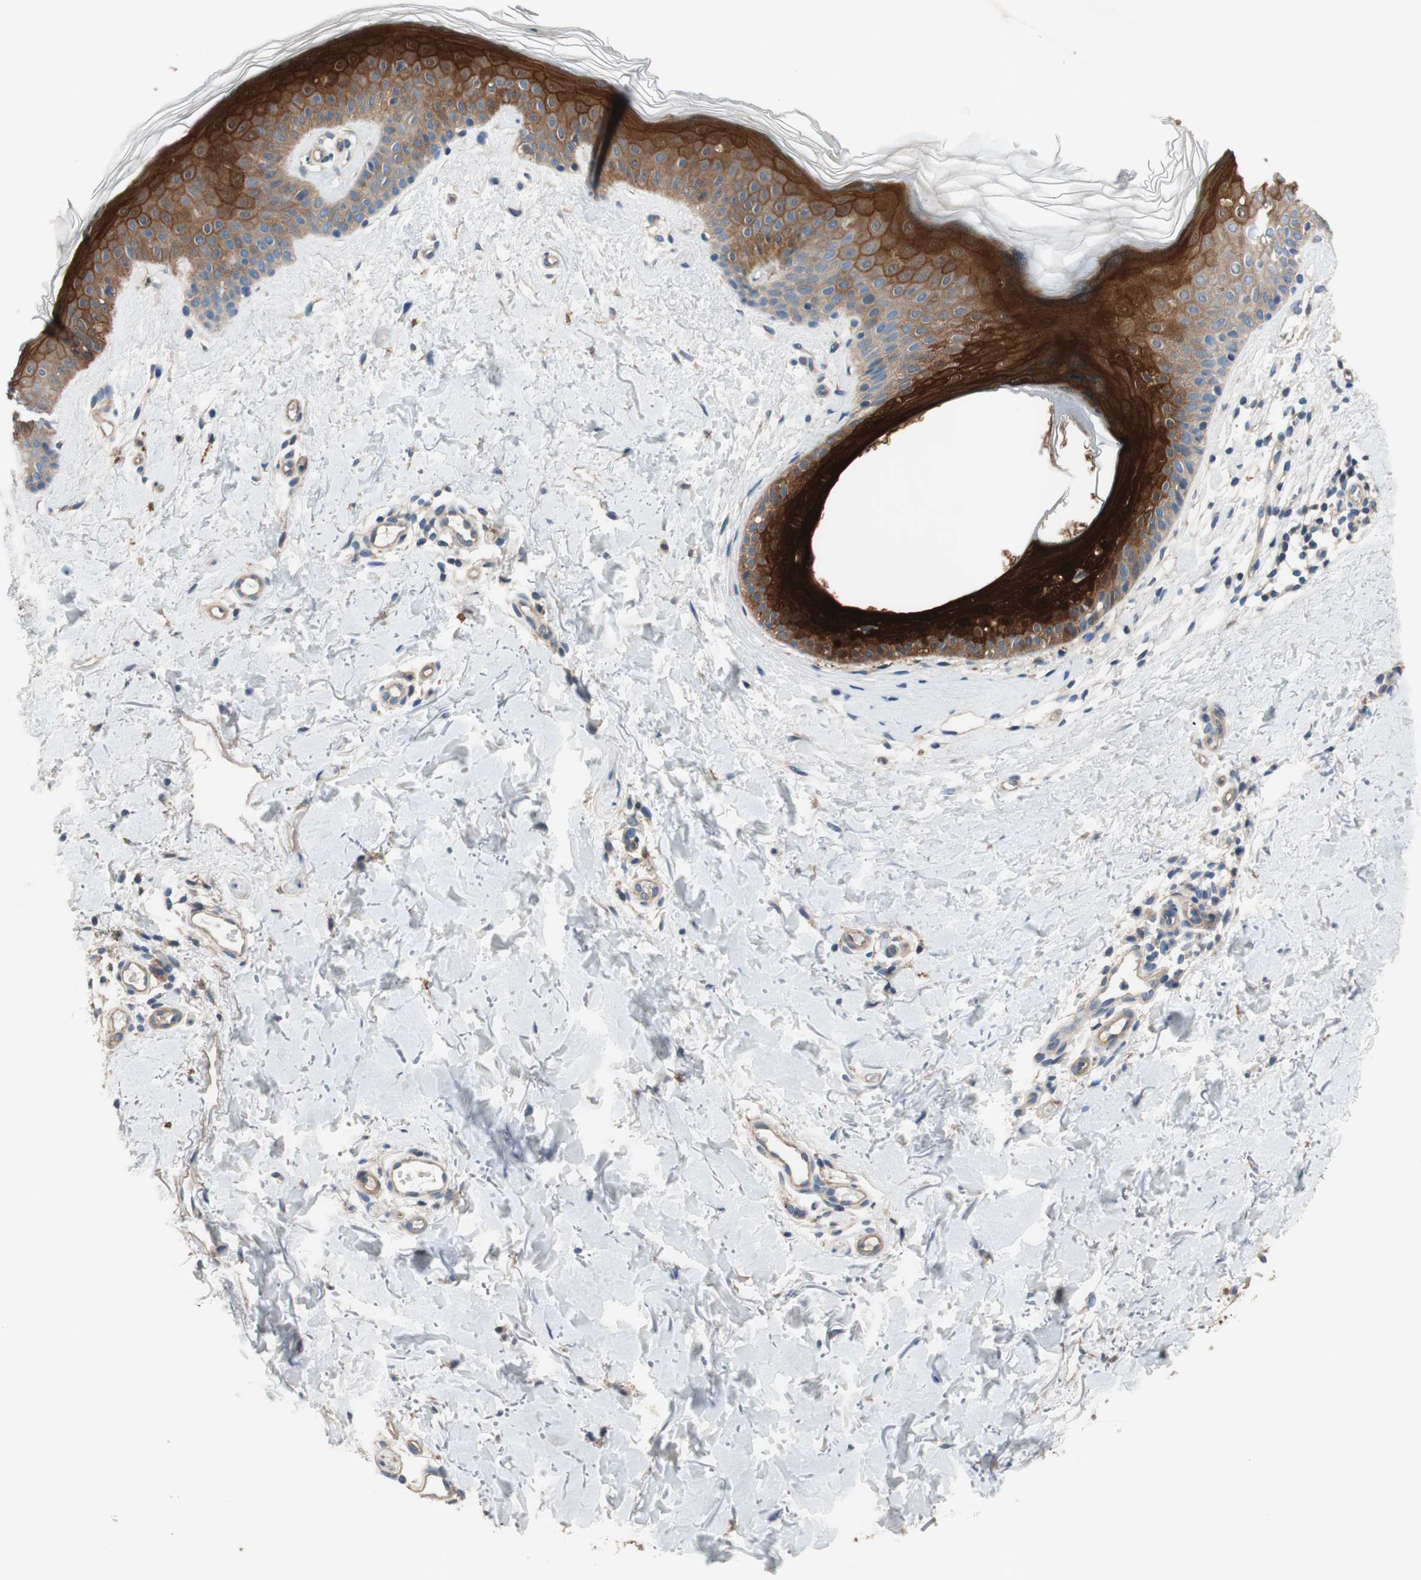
{"staining": {"intensity": "weak", "quantity": ">75%", "location": "cytoplasmic/membranous"}, "tissue": "skin", "cell_type": "Fibroblasts", "image_type": "normal", "snomed": [{"axis": "morphology", "description": "Normal tissue, NOS"}, {"axis": "topography", "description": "Skin"}], "caption": "Protein analysis of normal skin exhibits weak cytoplasmic/membranous expression in approximately >75% of fibroblasts.", "gene": "CALML3", "patient": {"sex": "female", "age": 56}}